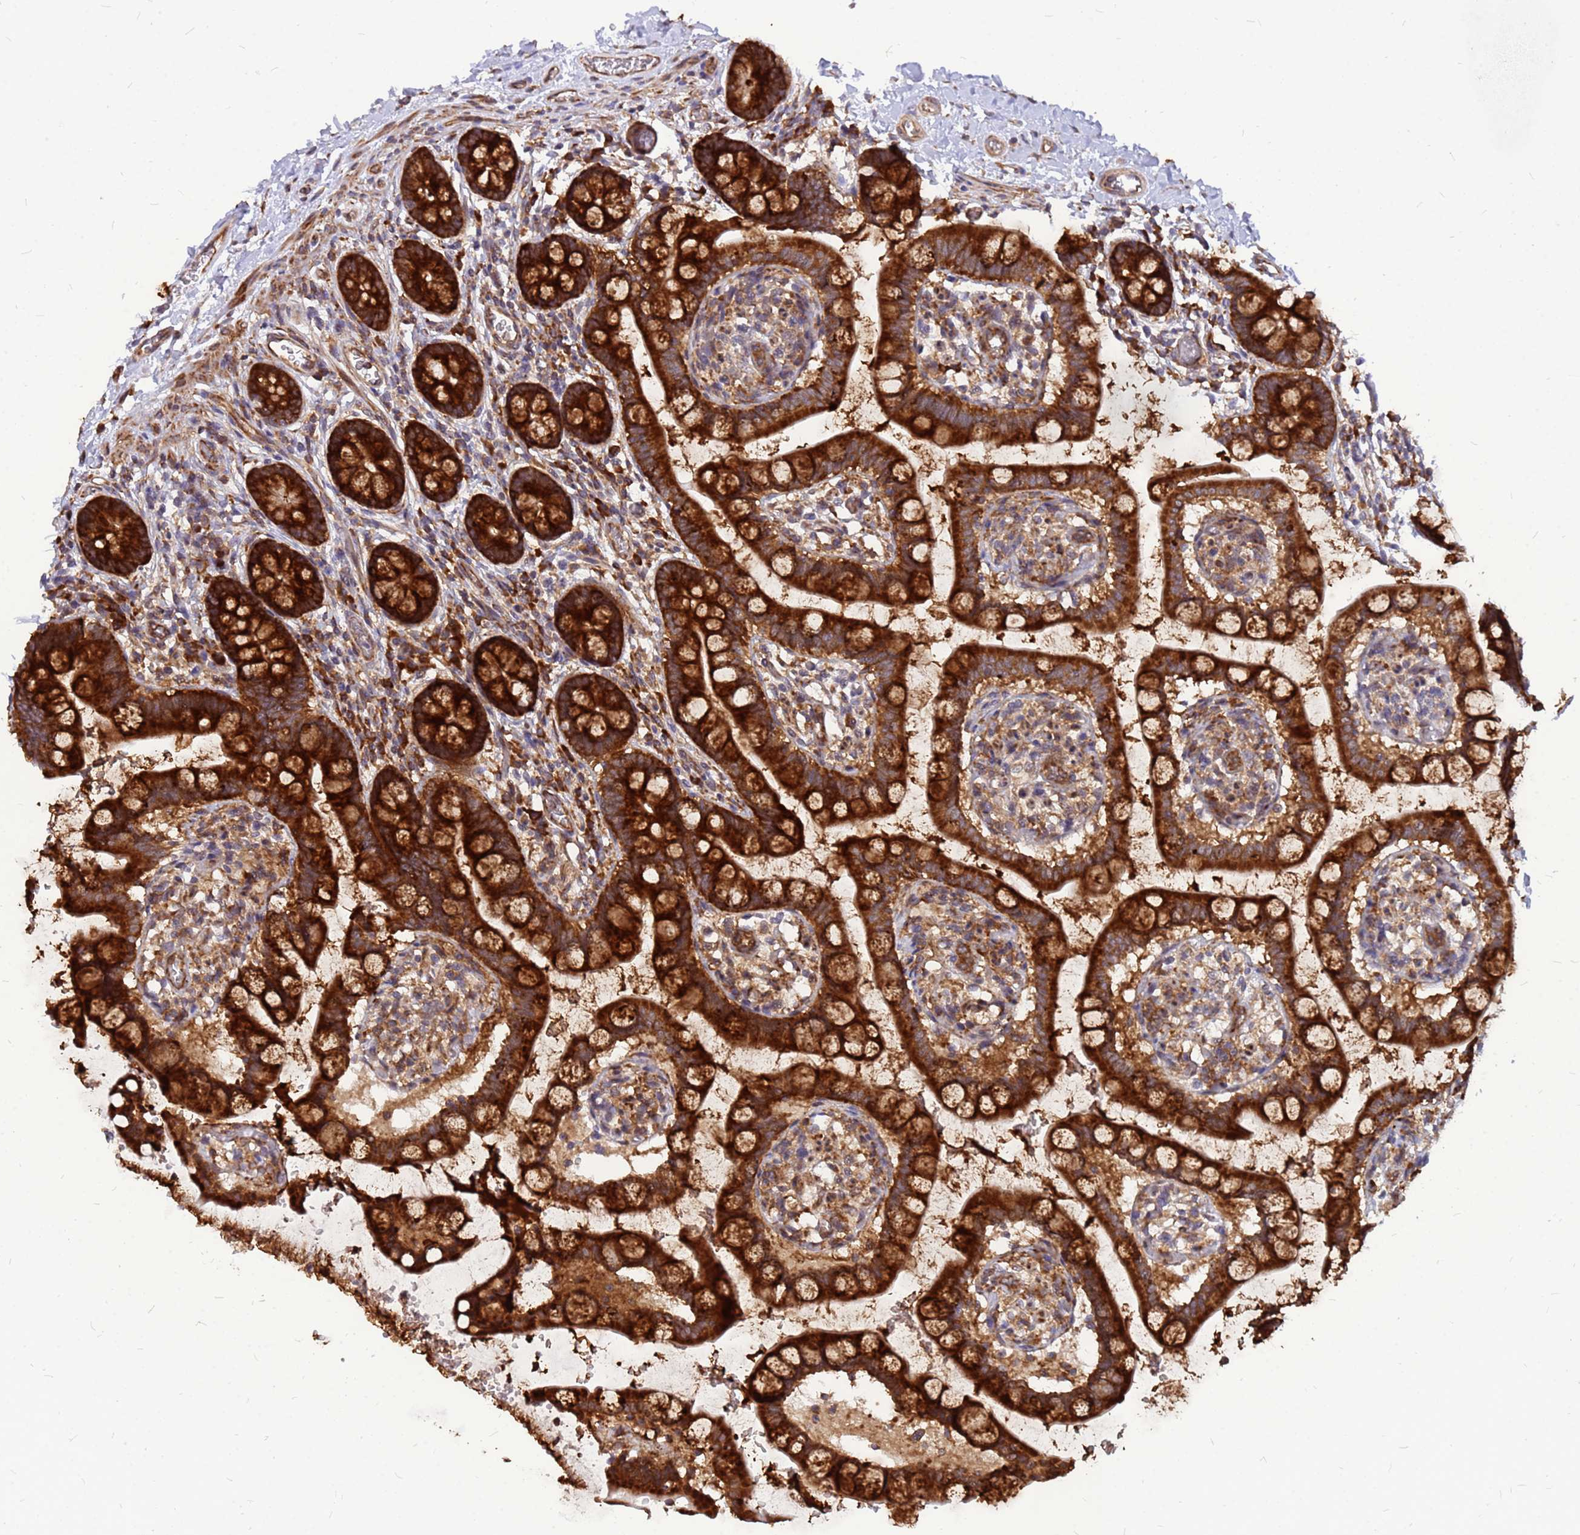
{"staining": {"intensity": "strong", "quantity": ">75%", "location": "cytoplasmic/membranous"}, "tissue": "small intestine", "cell_type": "Glandular cells", "image_type": "normal", "snomed": [{"axis": "morphology", "description": "Normal tissue, NOS"}, {"axis": "topography", "description": "Small intestine"}], "caption": "Immunohistochemistry (IHC) (DAB) staining of benign small intestine displays strong cytoplasmic/membranous protein expression in about >75% of glandular cells.", "gene": "RPL8", "patient": {"sex": "male", "age": 52}}